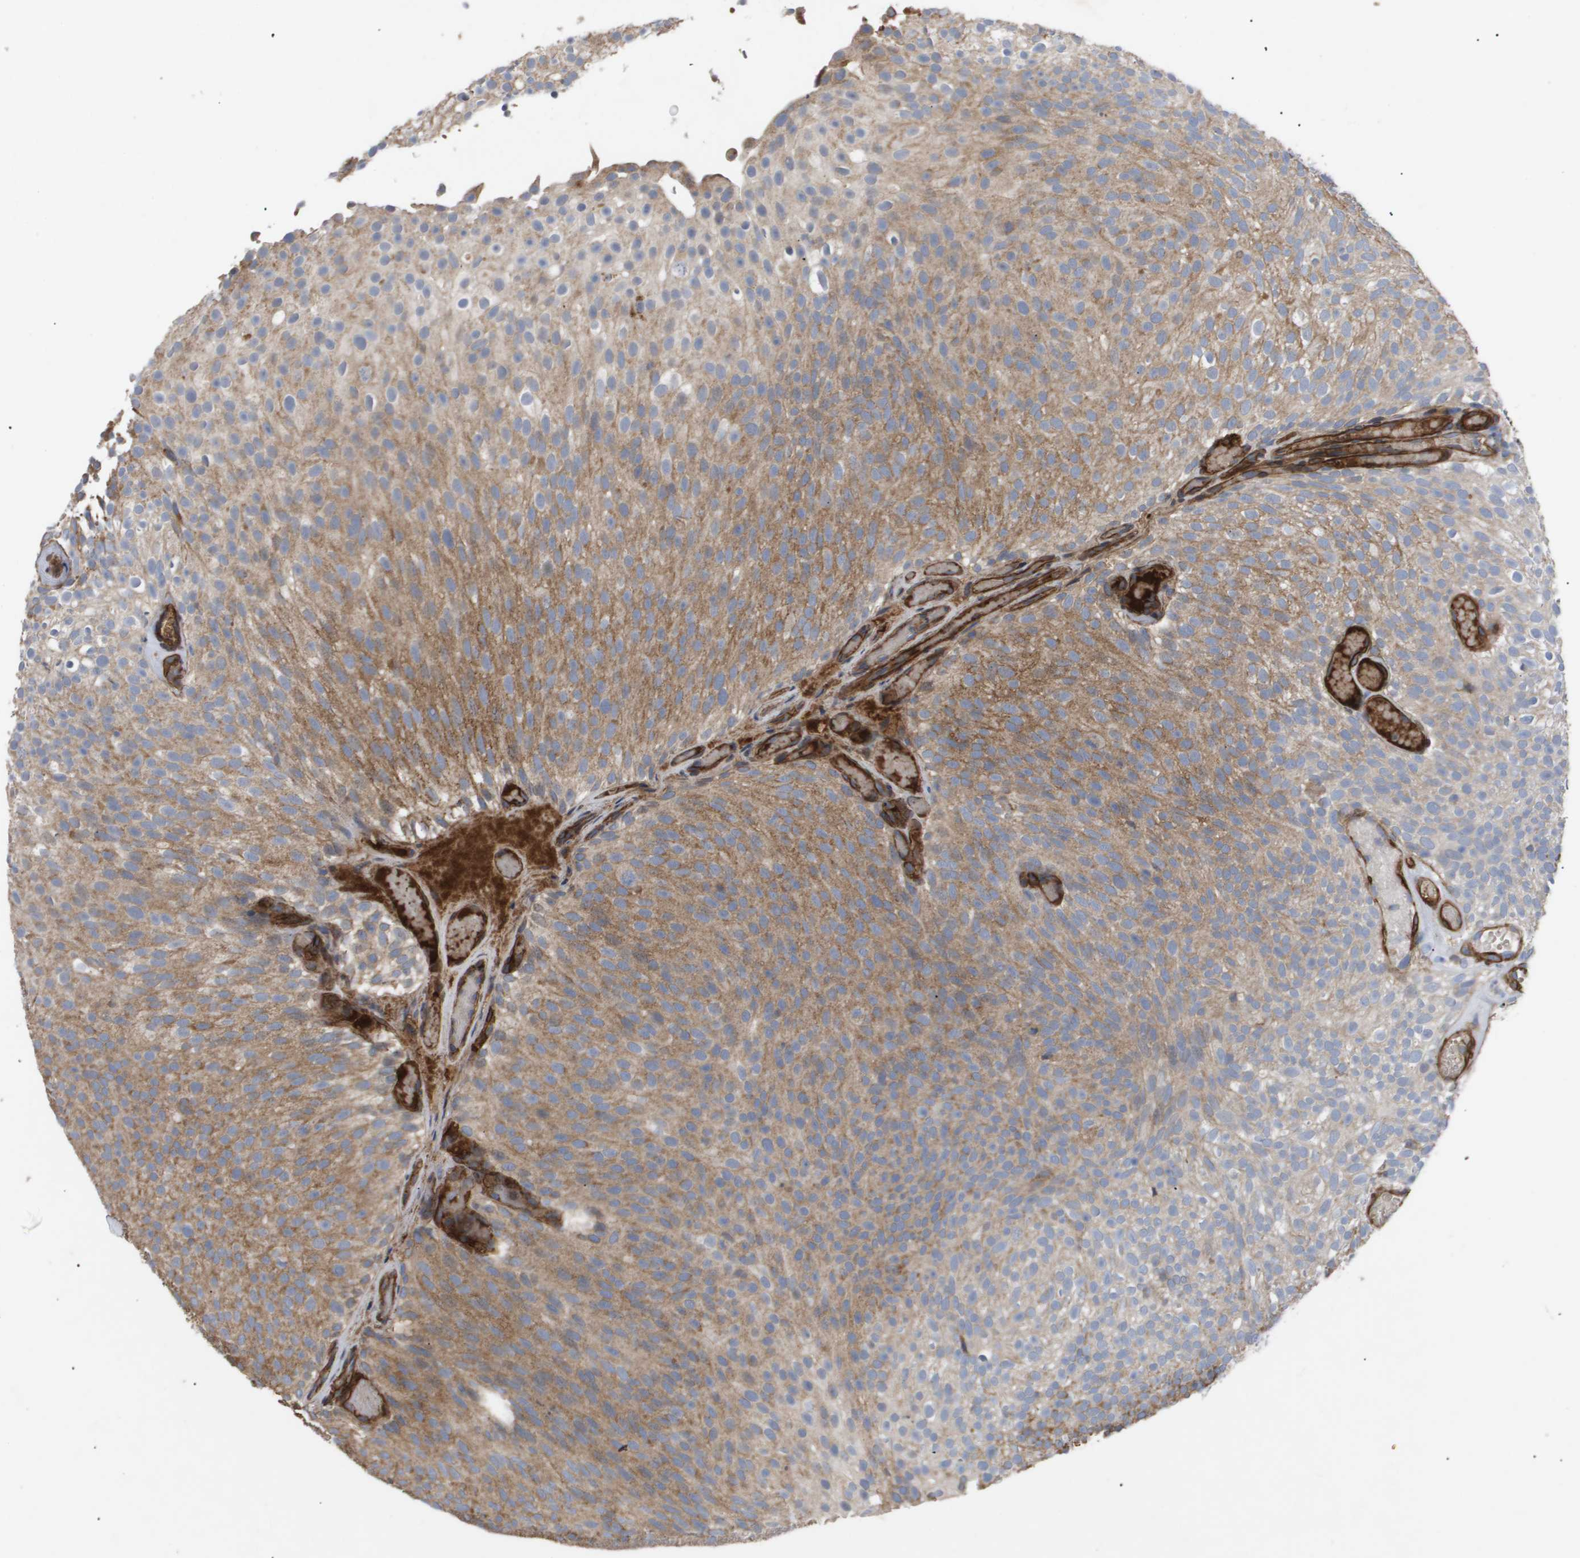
{"staining": {"intensity": "moderate", "quantity": ">75%", "location": "cytoplasmic/membranous"}, "tissue": "urothelial cancer", "cell_type": "Tumor cells", "image_type": "cancer", "snomed": [{"axis": "morphology", "description": "Urothelial carcinoma, Low grade"}, {"axis": "topography", "description": "Urinary bladder"}], "caption": "Urothelial cancer stained for a protein (brown) exhibits moderate cytoplasmic/membranous positive positivity in approximately >75% of tumor cells.", "gene": "TNS1", "patient": {"sex": "male", "age": 78}}